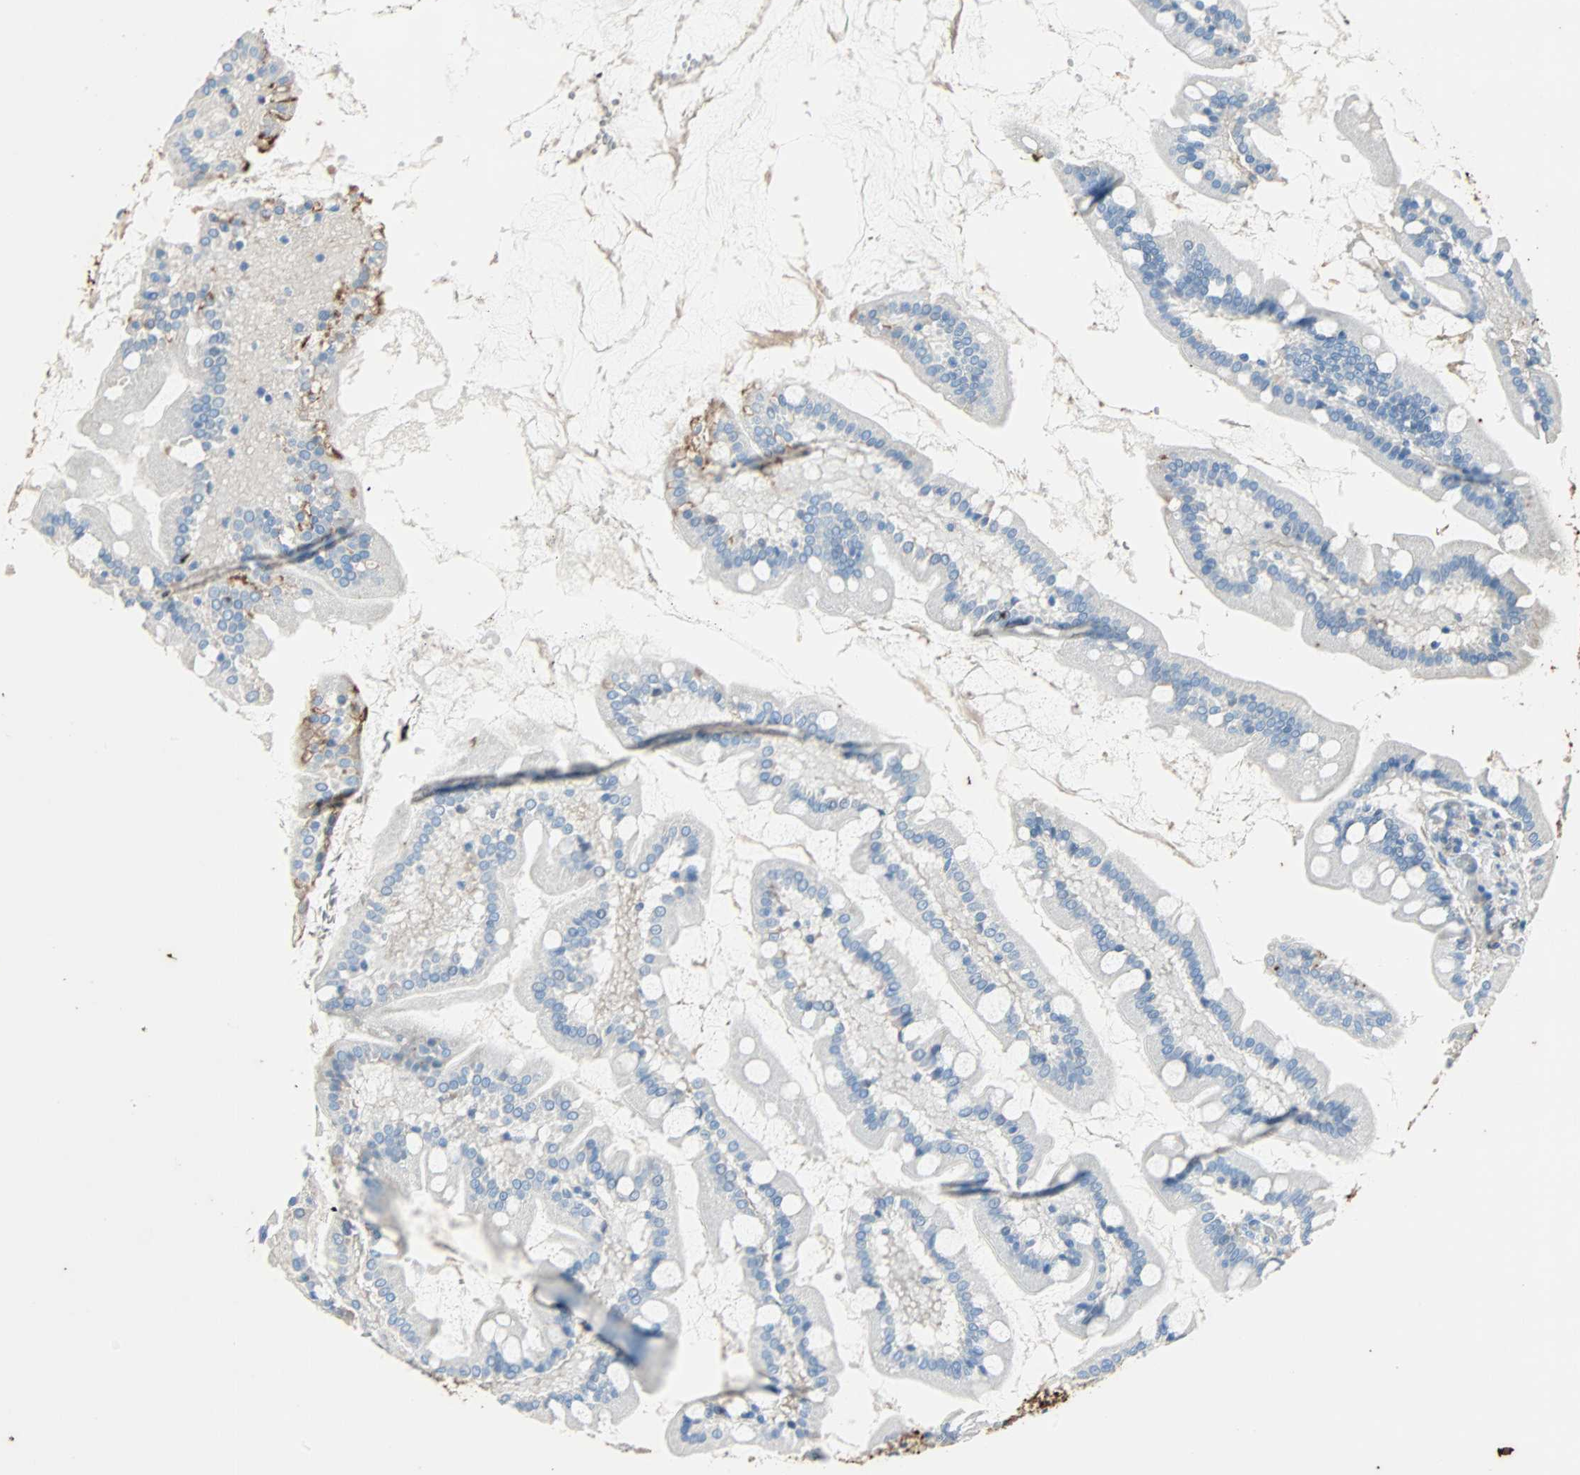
{"staining": {"intensity": "negative", "quantity": "none", "location": "none"}, "tissue": "small intestine", "cell_type": "Glandular cells", "image_type": "normal", "snomed": [{"axis": "morphology", "description": "Normal tissue, NOS"}, {"axis": "topography", "description": "Small intestine"}], "caption": "IHC histopathology image of normal small intestine: human small intestine stained with DAB (3,3'-diaminobenzidine) displays no significant protein staining in glandular cells.", "gene": "CLEC4A", "patient": {"sex": "male", "age": 41}}